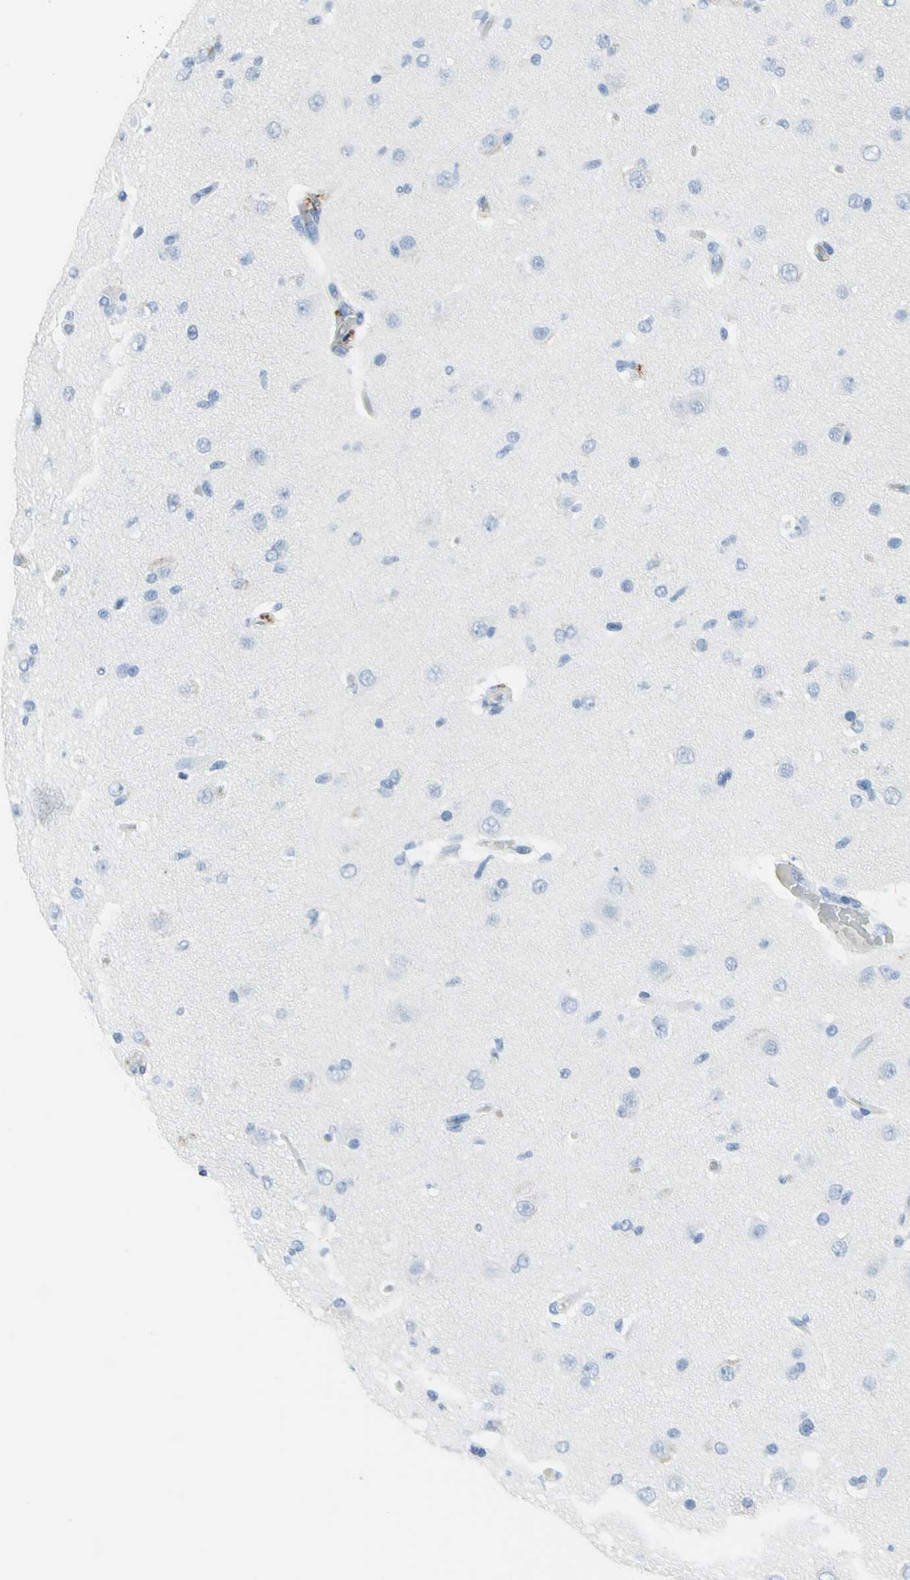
{"staining": {"intensity": "negative", "quantity": "none", "location": "none"}, "tissue": "glioma", "cell_type": "Tumor cells", "image_type": "cancer", "snomed": [{"axis": "morphology", "description": "Glioma, malignant, High grade"}, {"axis": "topography", "description": "Brain"}], "caption": "Immunohistochemistry (IHC) image of human glioma stained for a protein (brown), which shows no positivity in tumor cells.", "gene": "SFN", "patient": {"sex": "male", "age": 33}}